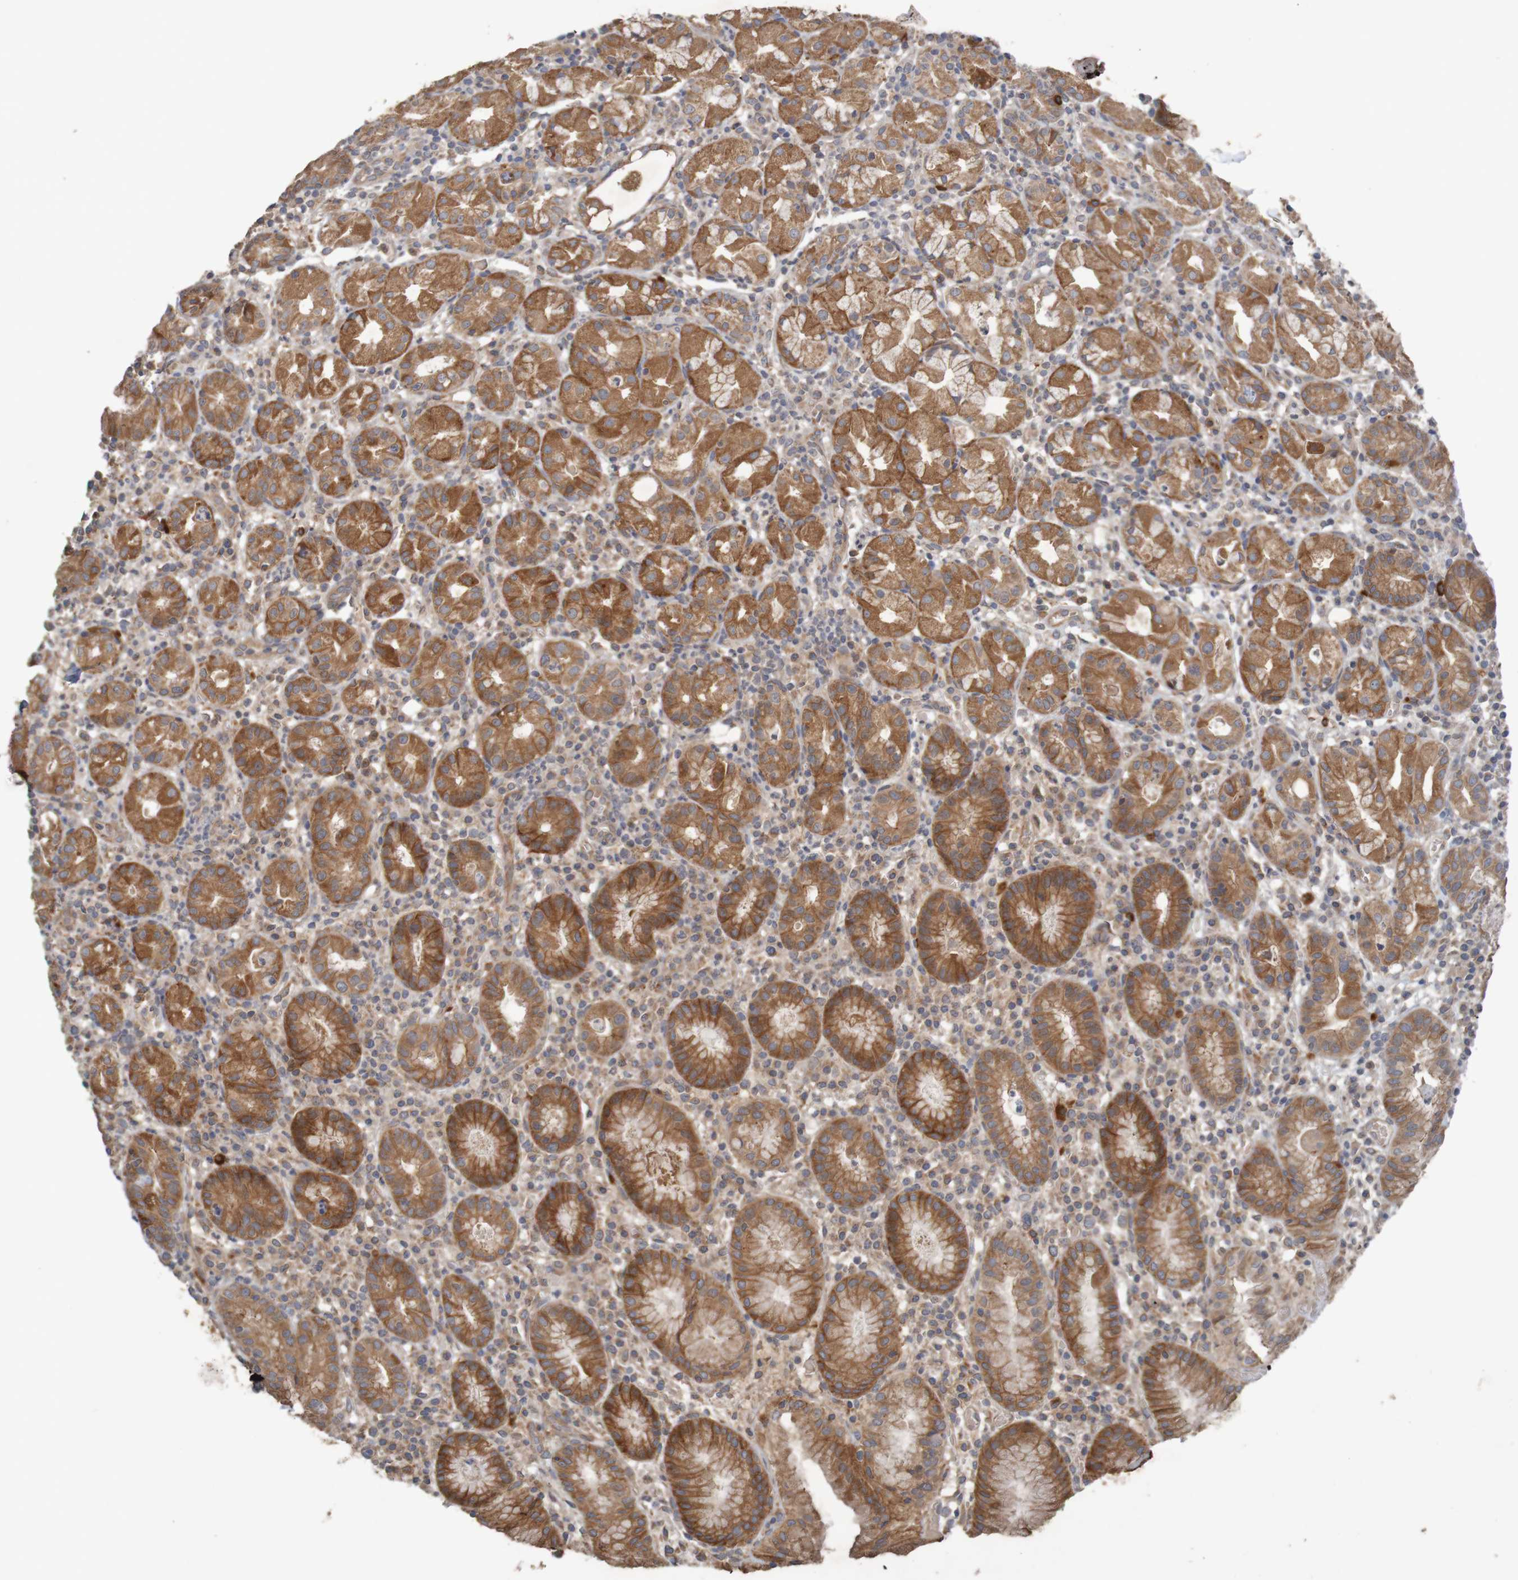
{"staining": {"intensity": "moderate", "quantity": ">75%", "location": "cytoplasmic/membranous"}, "tissue": "stomach", "cell_type": "Glandular cells", "image_type": "normal", "snomed": [{"axis": "morphology", "description": "Normal tissue, NOS"}, {"axis": "topography", "description": "Stomach"}, {"axis": "topography", "description": "Stomach, lower"}], "caption": "High-magnification brightfield microscopy of normal stomach stained with DAB (3,3'-diaminobenzidine) (brown) and counterstained with hematoxylin (blue). glandular cells exhibit moderate cytoplasmic/membranous expression is seen in approximately>75% of cells.", "gene": "B3GAT2", "patient": {"sex": "female", "age": 75}}